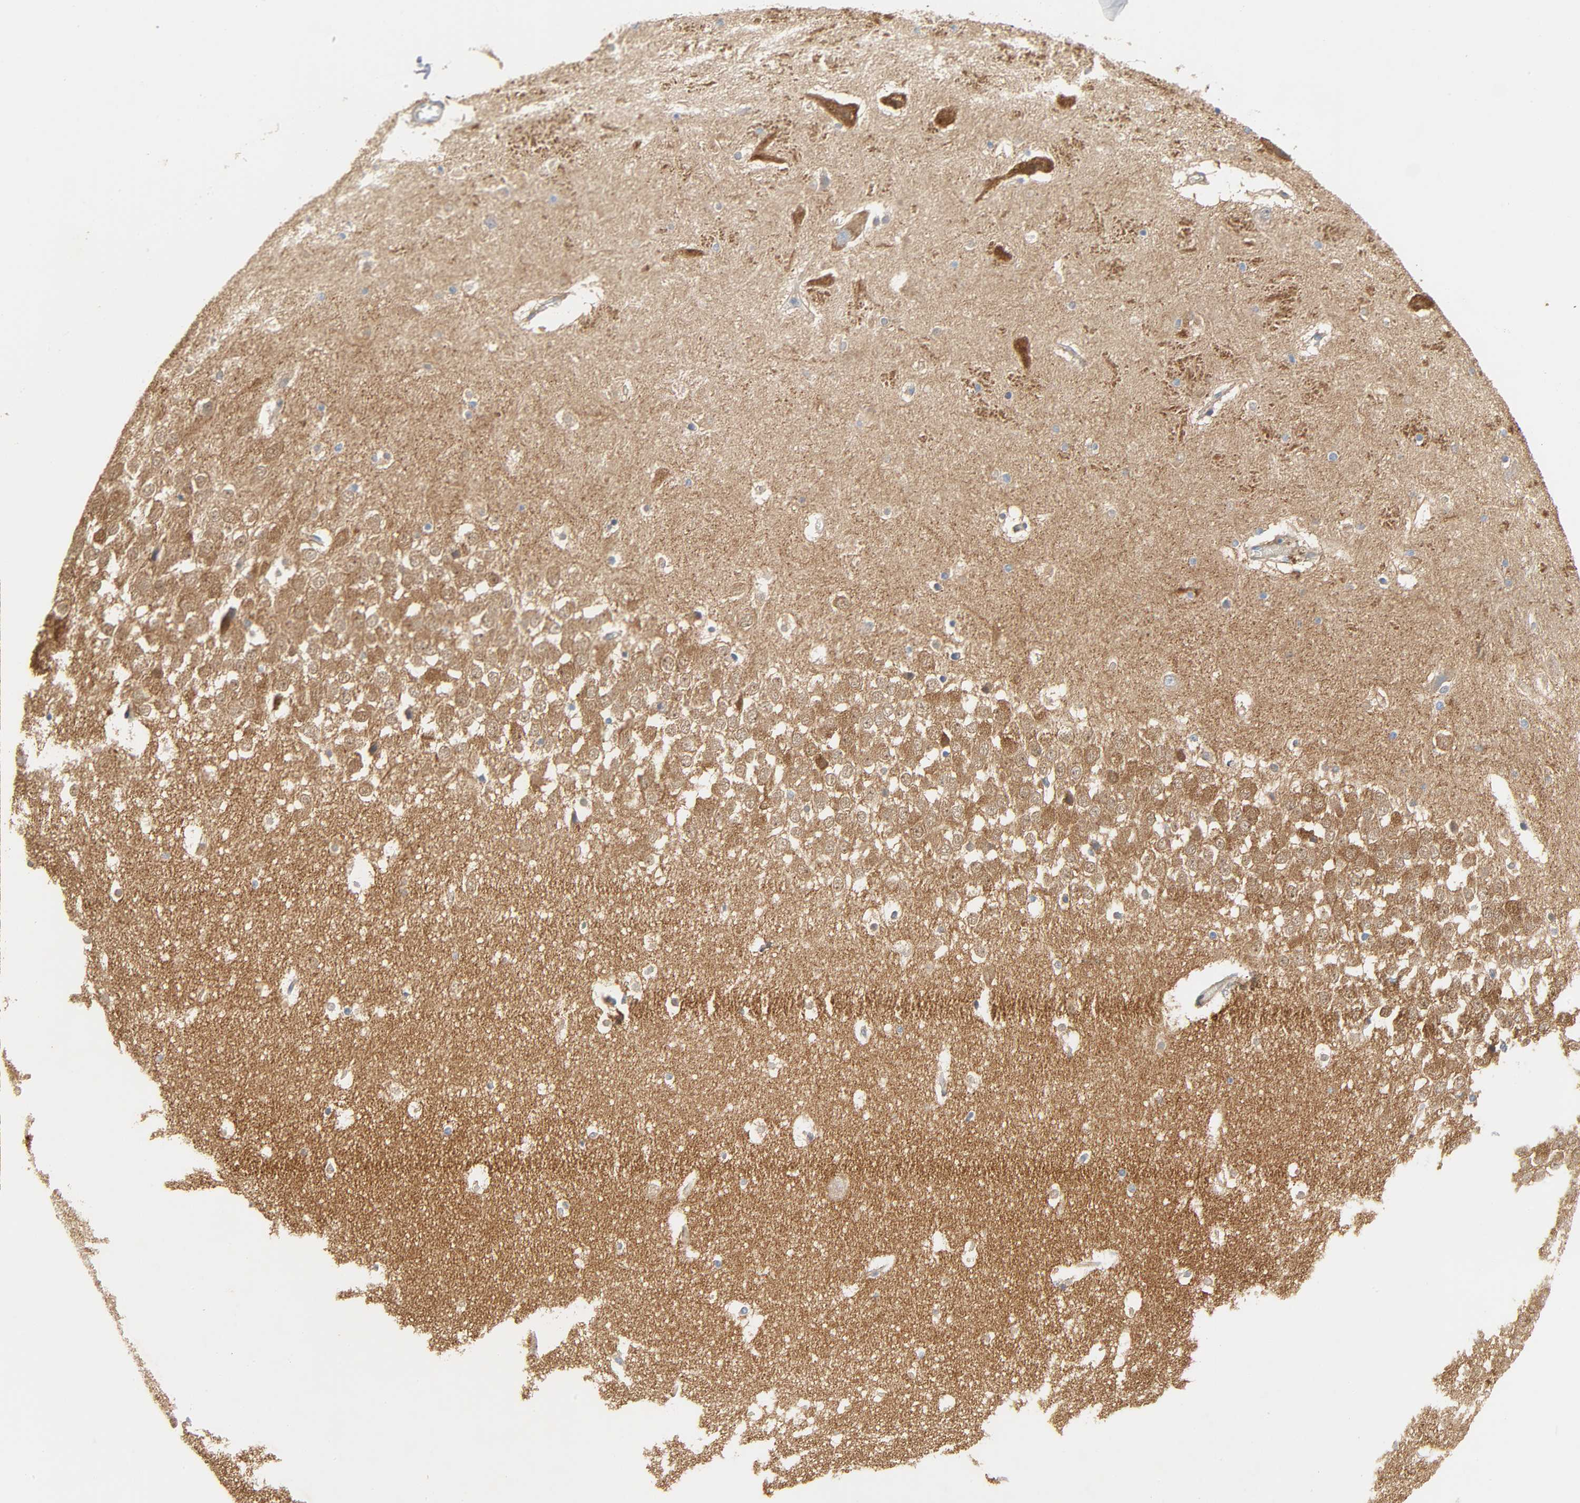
{"staining": {"intensity": "moderate", "quantity": "25%-75%", "location": "cytoplasmic/membranous"}, "tissue": "hippocampus", "cell_type": "Glial cells", "image_type": "normal", "snomed": [{"axis": "morphology", "description": "Normal tissue, NOS"}, {"axis": "topography", "description": "Hippocampus"}], "caption": "Immunohistochemical staining of normal hippocampus shows moderate cytoplasmic/membranous protein staining in approximately 25%-75% of glial cells.", "gene": "ARPC1A", "patient": {"sex": "male", "age": 45}}